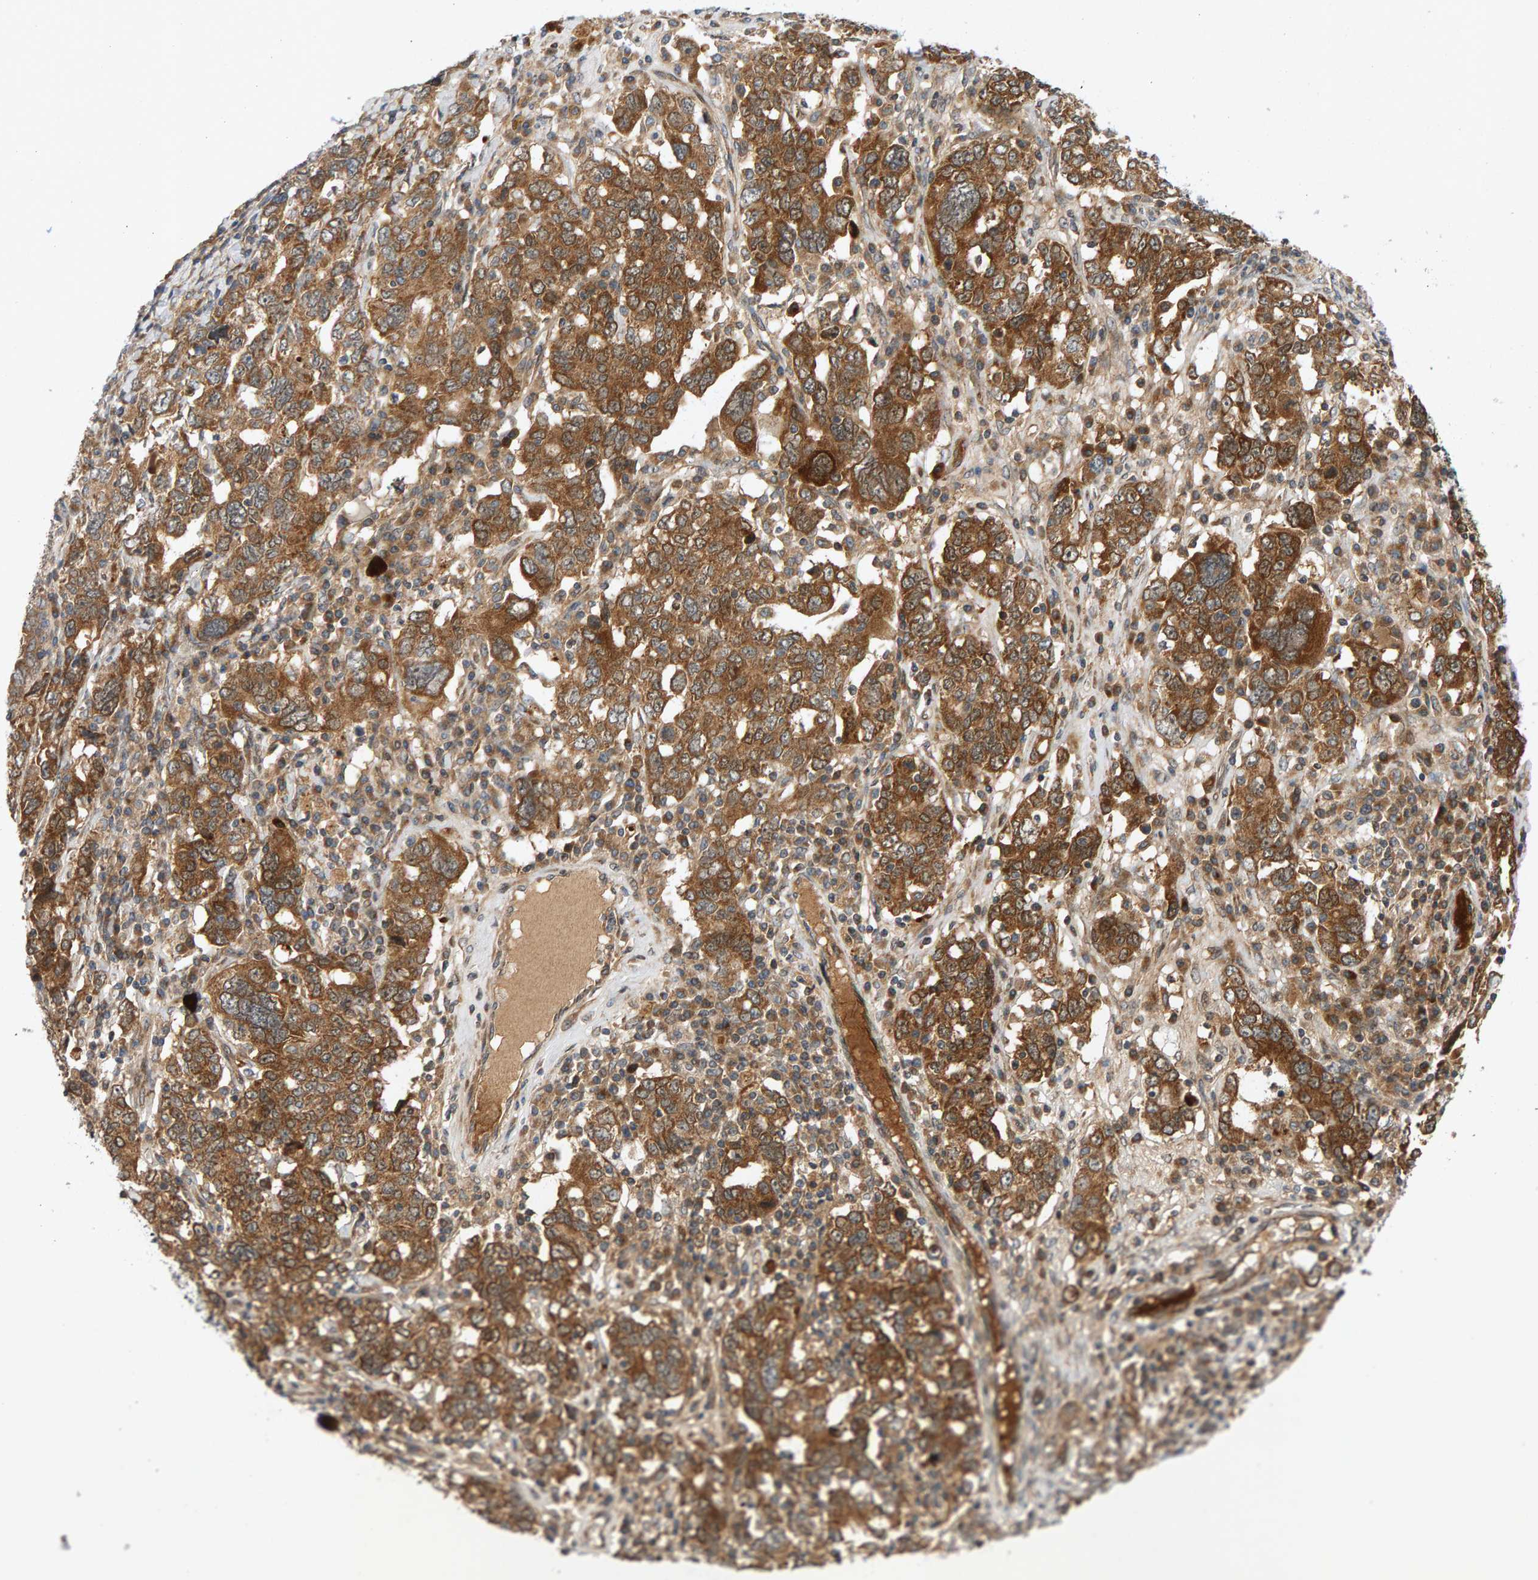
{"staining": {"intensity": "strong", "quantity": ">75%", "location": "cytoplasmic/membranous"}, "tissue": "ovarian cancer", "cell_type": "Tumor cells", "image_type": "cancer", "snomed": [{"axis": "morphology", "description": "Carcinoma, endometroid"}, {"axis": "topography", "description": "Ovary"}], "caption": "Endometroid carcinoma (ovarian) stained for a protein (brown) reveals strong cytoplasmic/membranous positive positivity in approximately >75% of tumor cells.", "gene": "BAHCC1", "patient": {"sex": "female", "age": 62}}